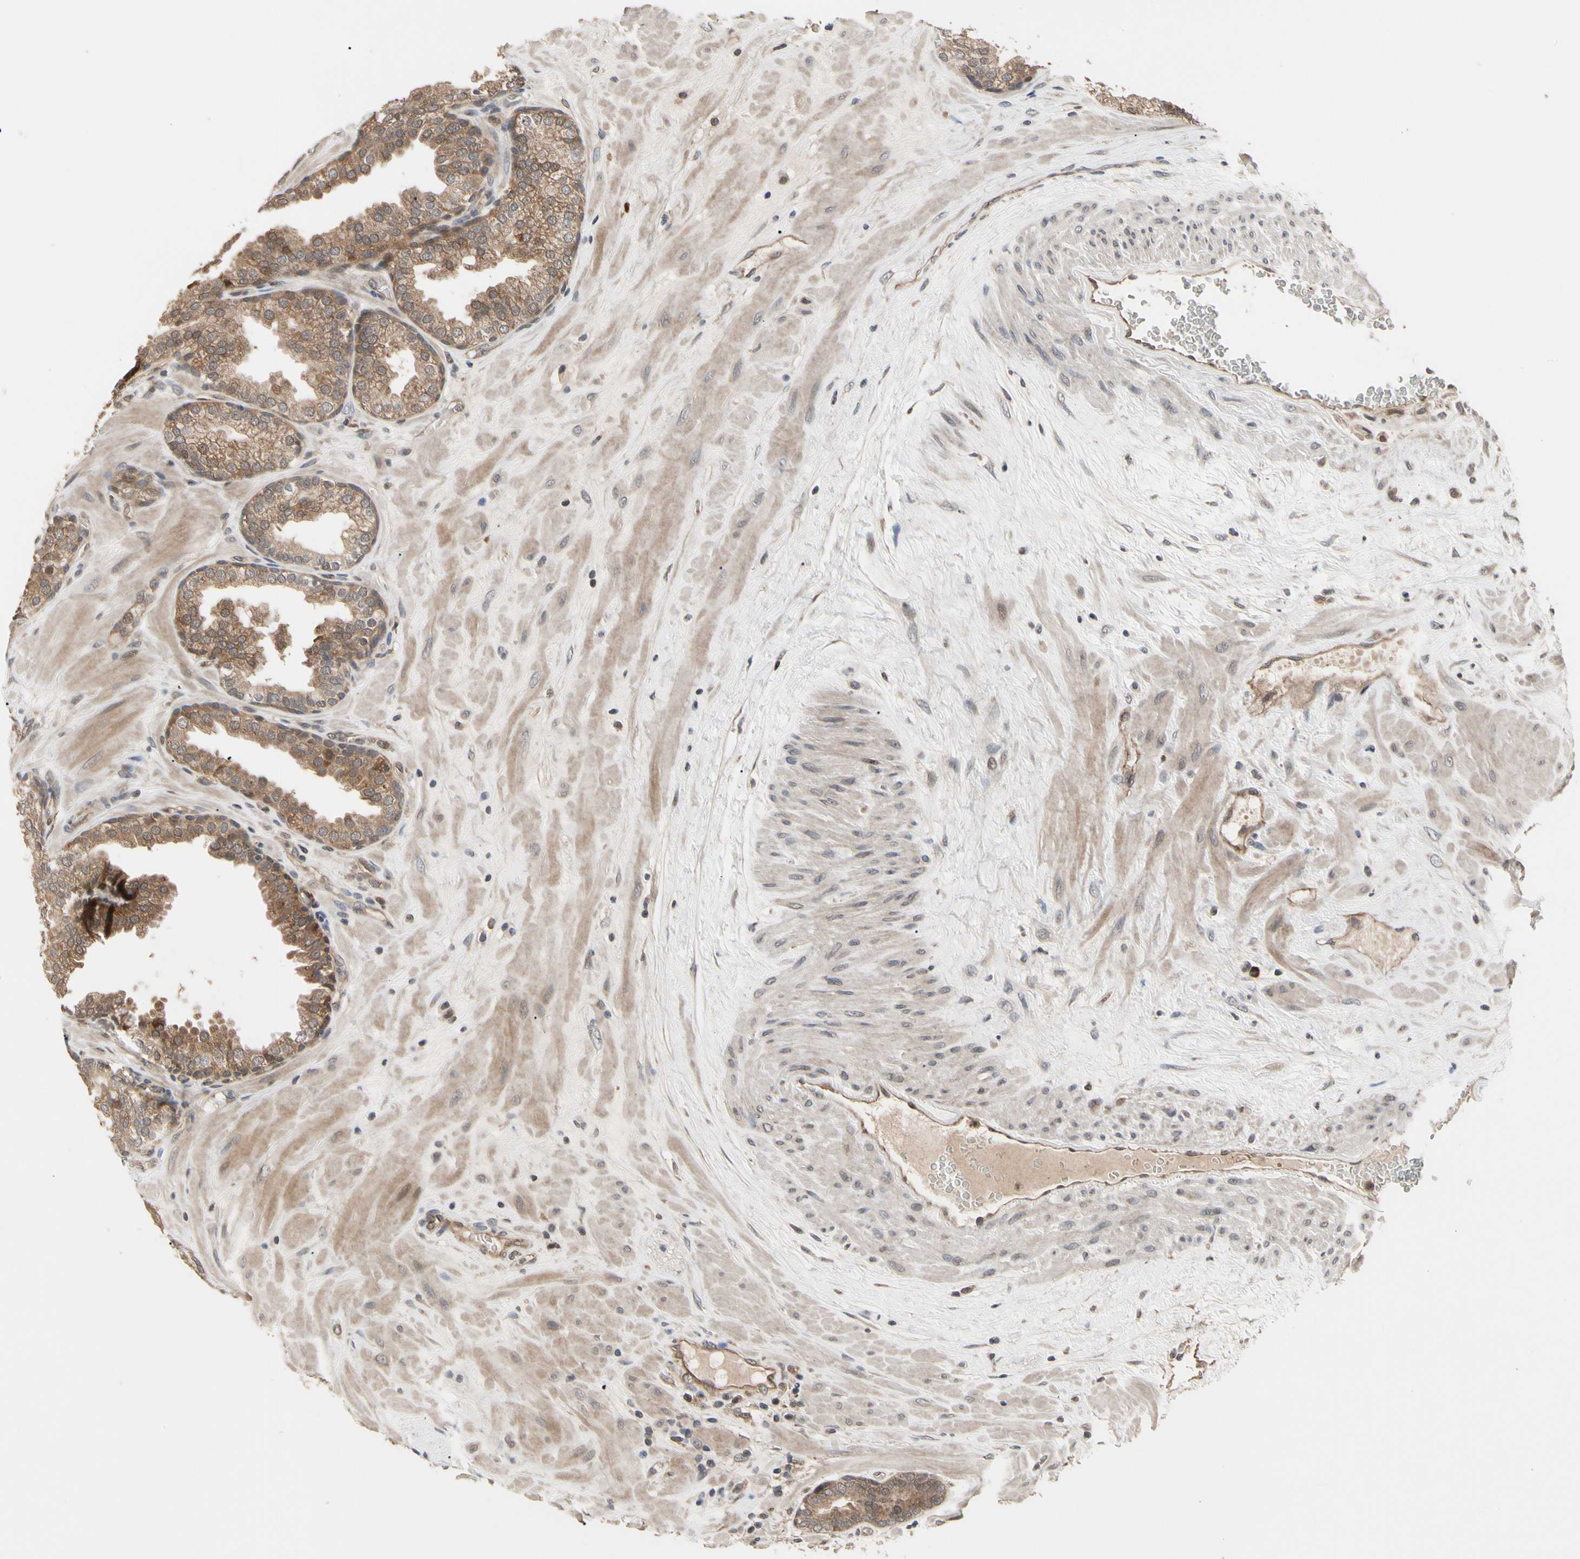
{"staining": {"intensity": "strong", "quantity": ">75%", "location": "cytoplasmic/membranous"}, "tissue": "prostate", "cell_type": "Glandular cells", "image_type": "normal", "snomed": [{"axis": "morphology", "description": "Normal tissue, NOS"}, {"axis": "topography", "description": "Prostate"}], "caption": "Immunohistochemistry (DAB) staining of normal prostate exhibits strong cytoplasmic/membranous protein expression in approximately >75% of glandular cells.", "gene": "CYTIP", "patient": {"sex": "male", "age": 51}}